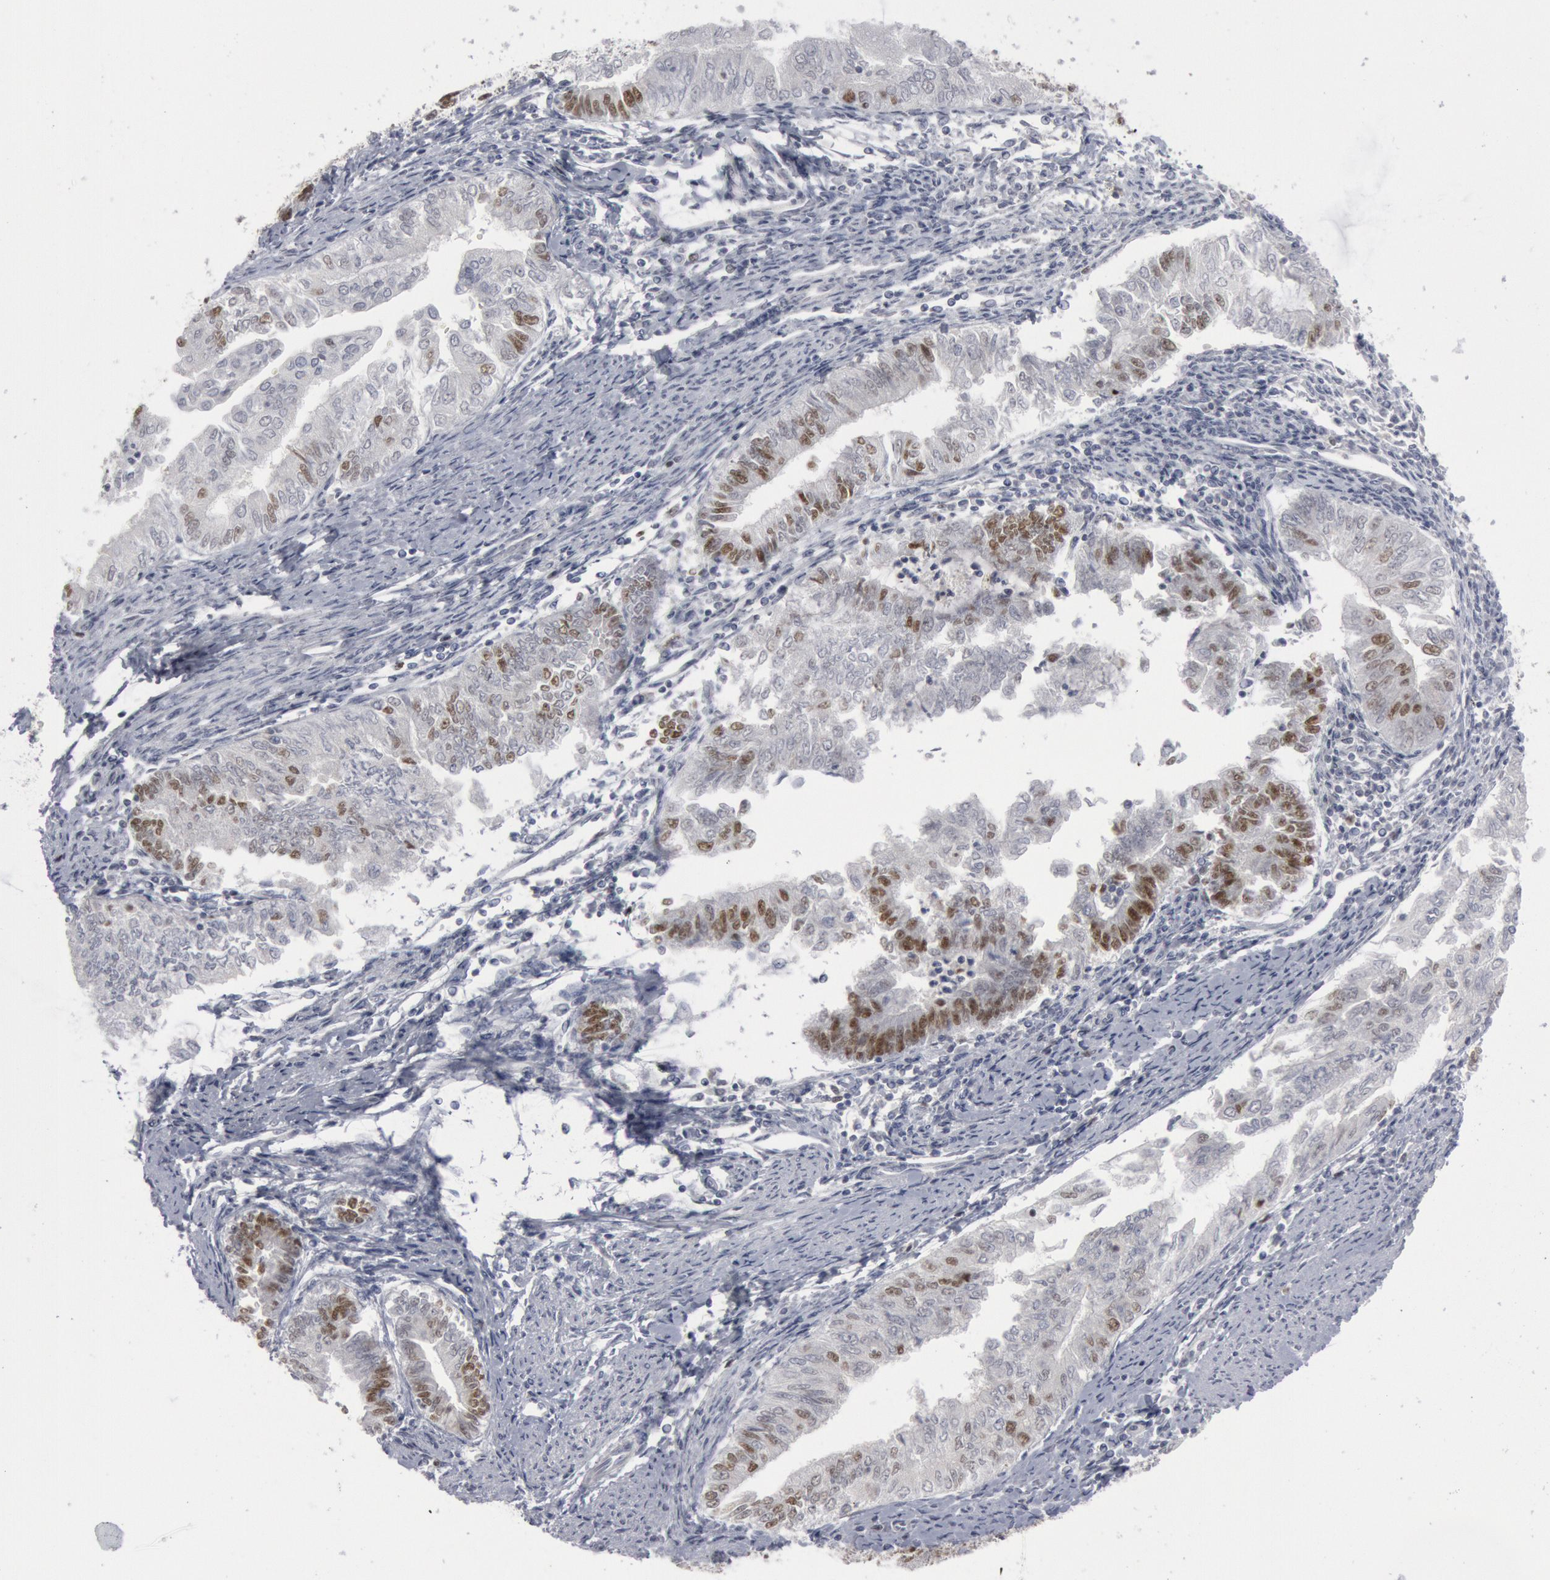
{"staining": {"intensity": "moderate", "quantity": "<25%", "location": "nuclear"}, "tissue": "endometrial cancer", "cell_type": "Tumor cells", "image_type": "cancer", "snomed": [{"axis": "morphology", "description": "Adenocarcinoma, NOS"}, {"axis": "topography", "description": "Endometrium"}], "caption": "This photomicrograph reveals endometrial cancer (adenocarcinoma) stained with IHC to label a protein in brown. The nuclear of tumor cells show moderate positivity for the protein. Nuclei are counter-stained blue.", "gene": "WDHD1", "patient": {"sex": "female", "age": 66}}